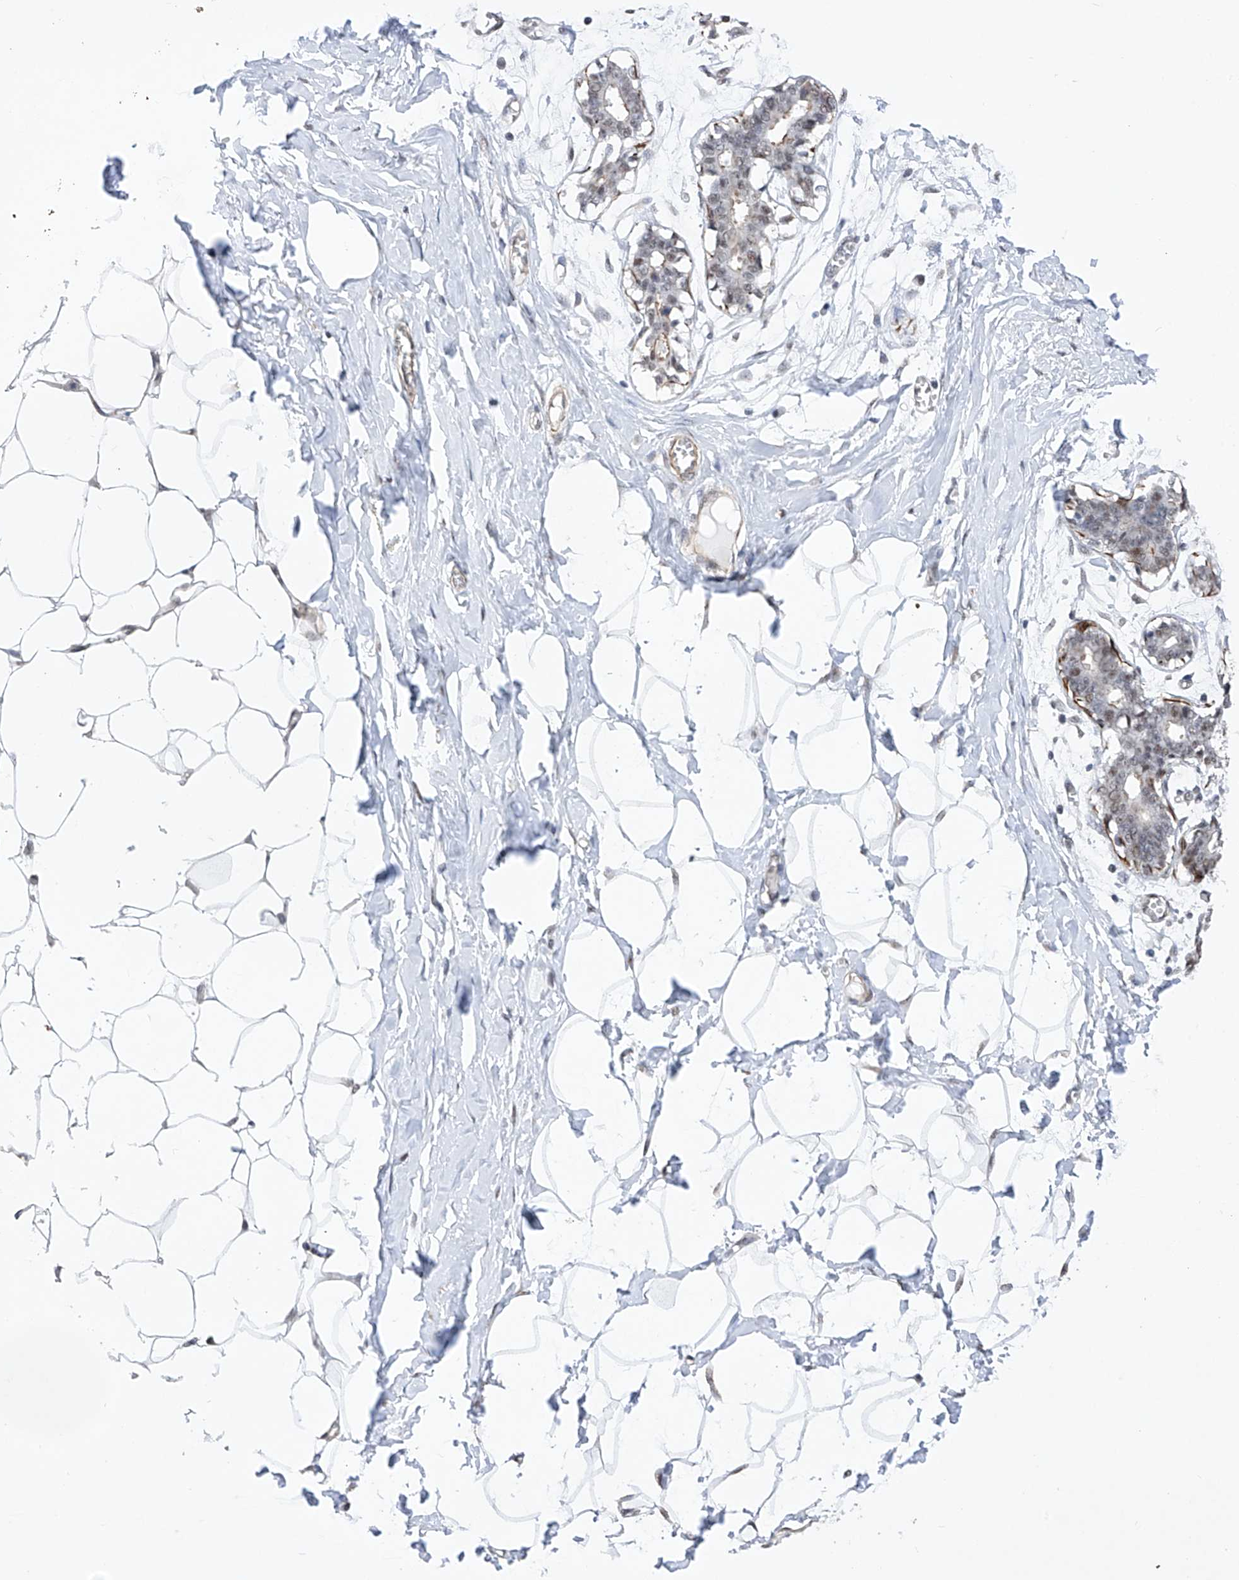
{"staining": {"intensity": "negative", "quantity": "none", "location": "none"}, "tissue": "breast", "cell_type": "Adipocytes", "image_type": "normal", "snomed": [{"axis": "morphology", "description": "Normal tissue, NOS"}, {"axis": "topography", "description": "Breast"}], "caption": "The immunohistochemistry histopathology image has no significant staining in adipocytes of breast. (Brightfield microscopy of DAB immunohistochemistry at high magnification).", "gene": "NFATC4", "patient": {"sex": "female", "age": 27}}